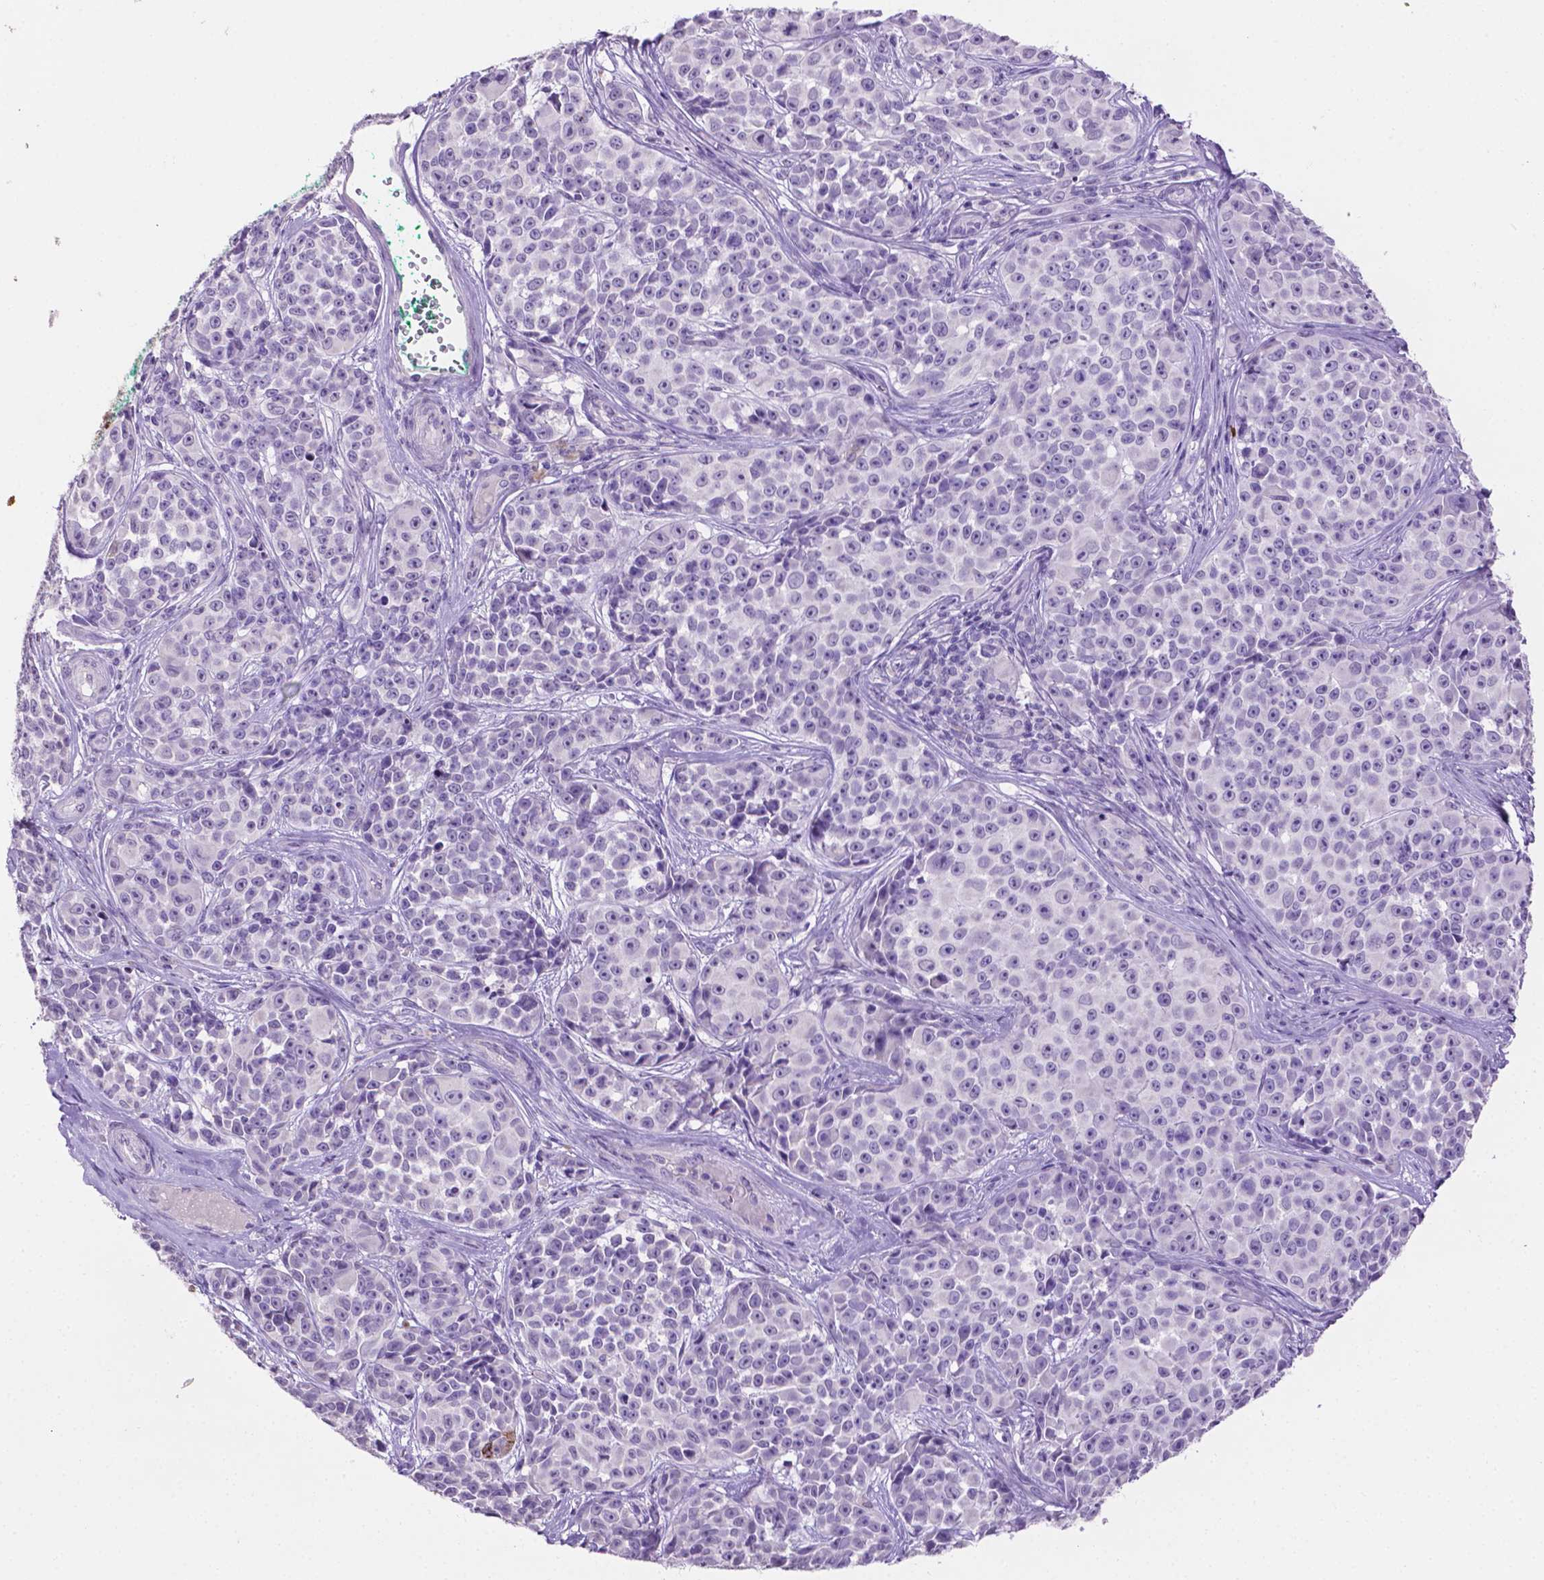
{"staining": {"intensity": "negative", "quantity": "none", "location": "none"}, "tissue": "melanoma", "cell_type": "Tumor cells", "image_type": "cancer", "snomed": [{"axis": "morphology", "description": "Malignant melanoma, NOS"}, {"axis": "topography", "description": "Skin"}], "caption": "Image shows no protein expression in tumor cells of malignant melanoma tissue.", "gene": "TACSTD2", "patient": {"sex": "female", "age": 88}}